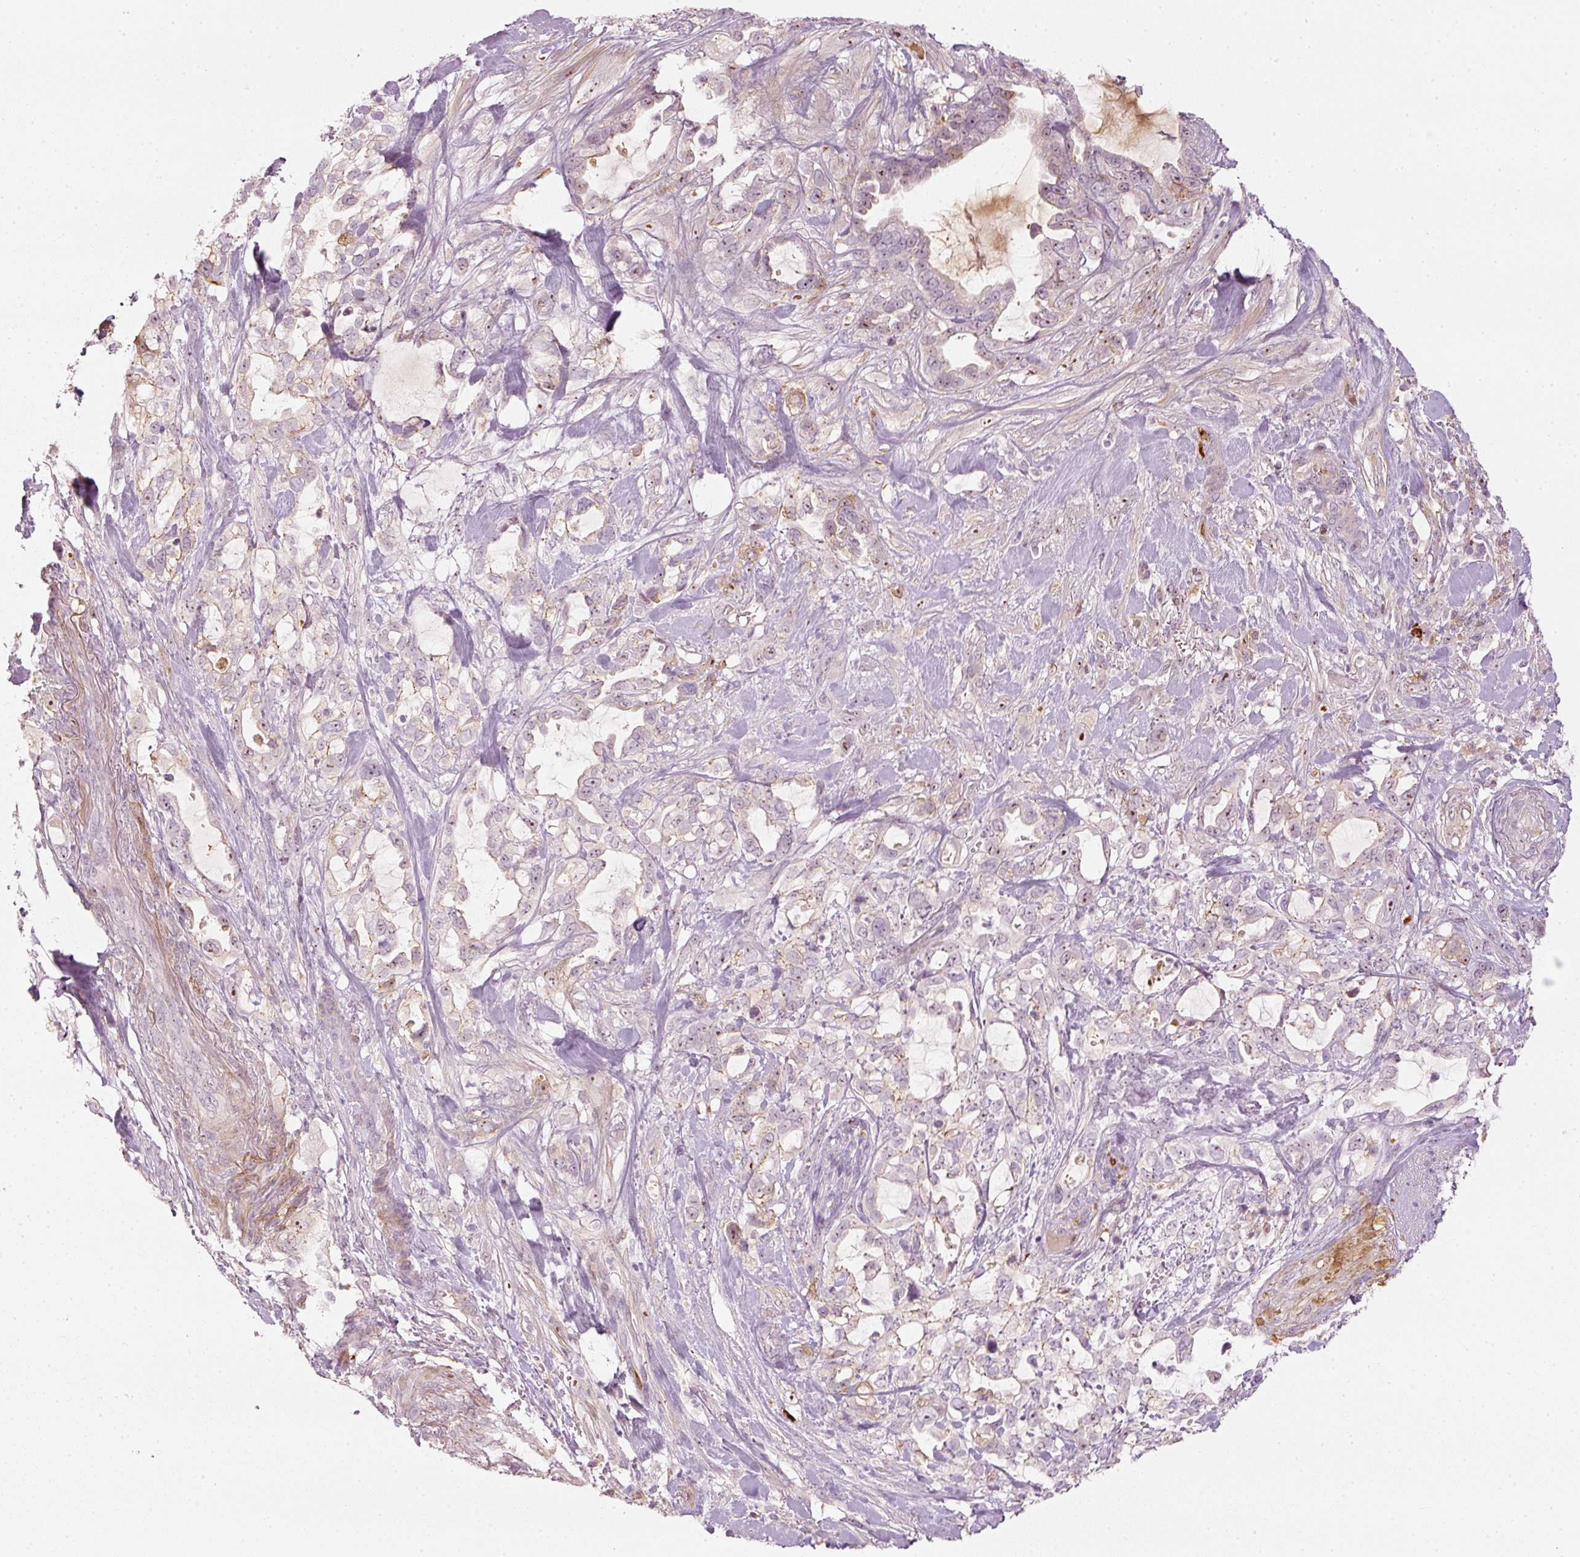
{"staining": {"intensity": "negative", "quantity": "none", "location": "none"}, "tissue": "pancreatic cancer", "cell_type": "Tumor cells", "image_type": "cancer", "snomed": [{"axis": "morphology", "description": "Adenocarcinoma, NOS"}, {"axis": "topography", "description": "Pancreas"}], "caption": "The histopathology image exhibits no significant staining in tumor cells of pancreatic cancer.", "gene": "VCAM1", "patient": {"sex": "female", "age": 61}}